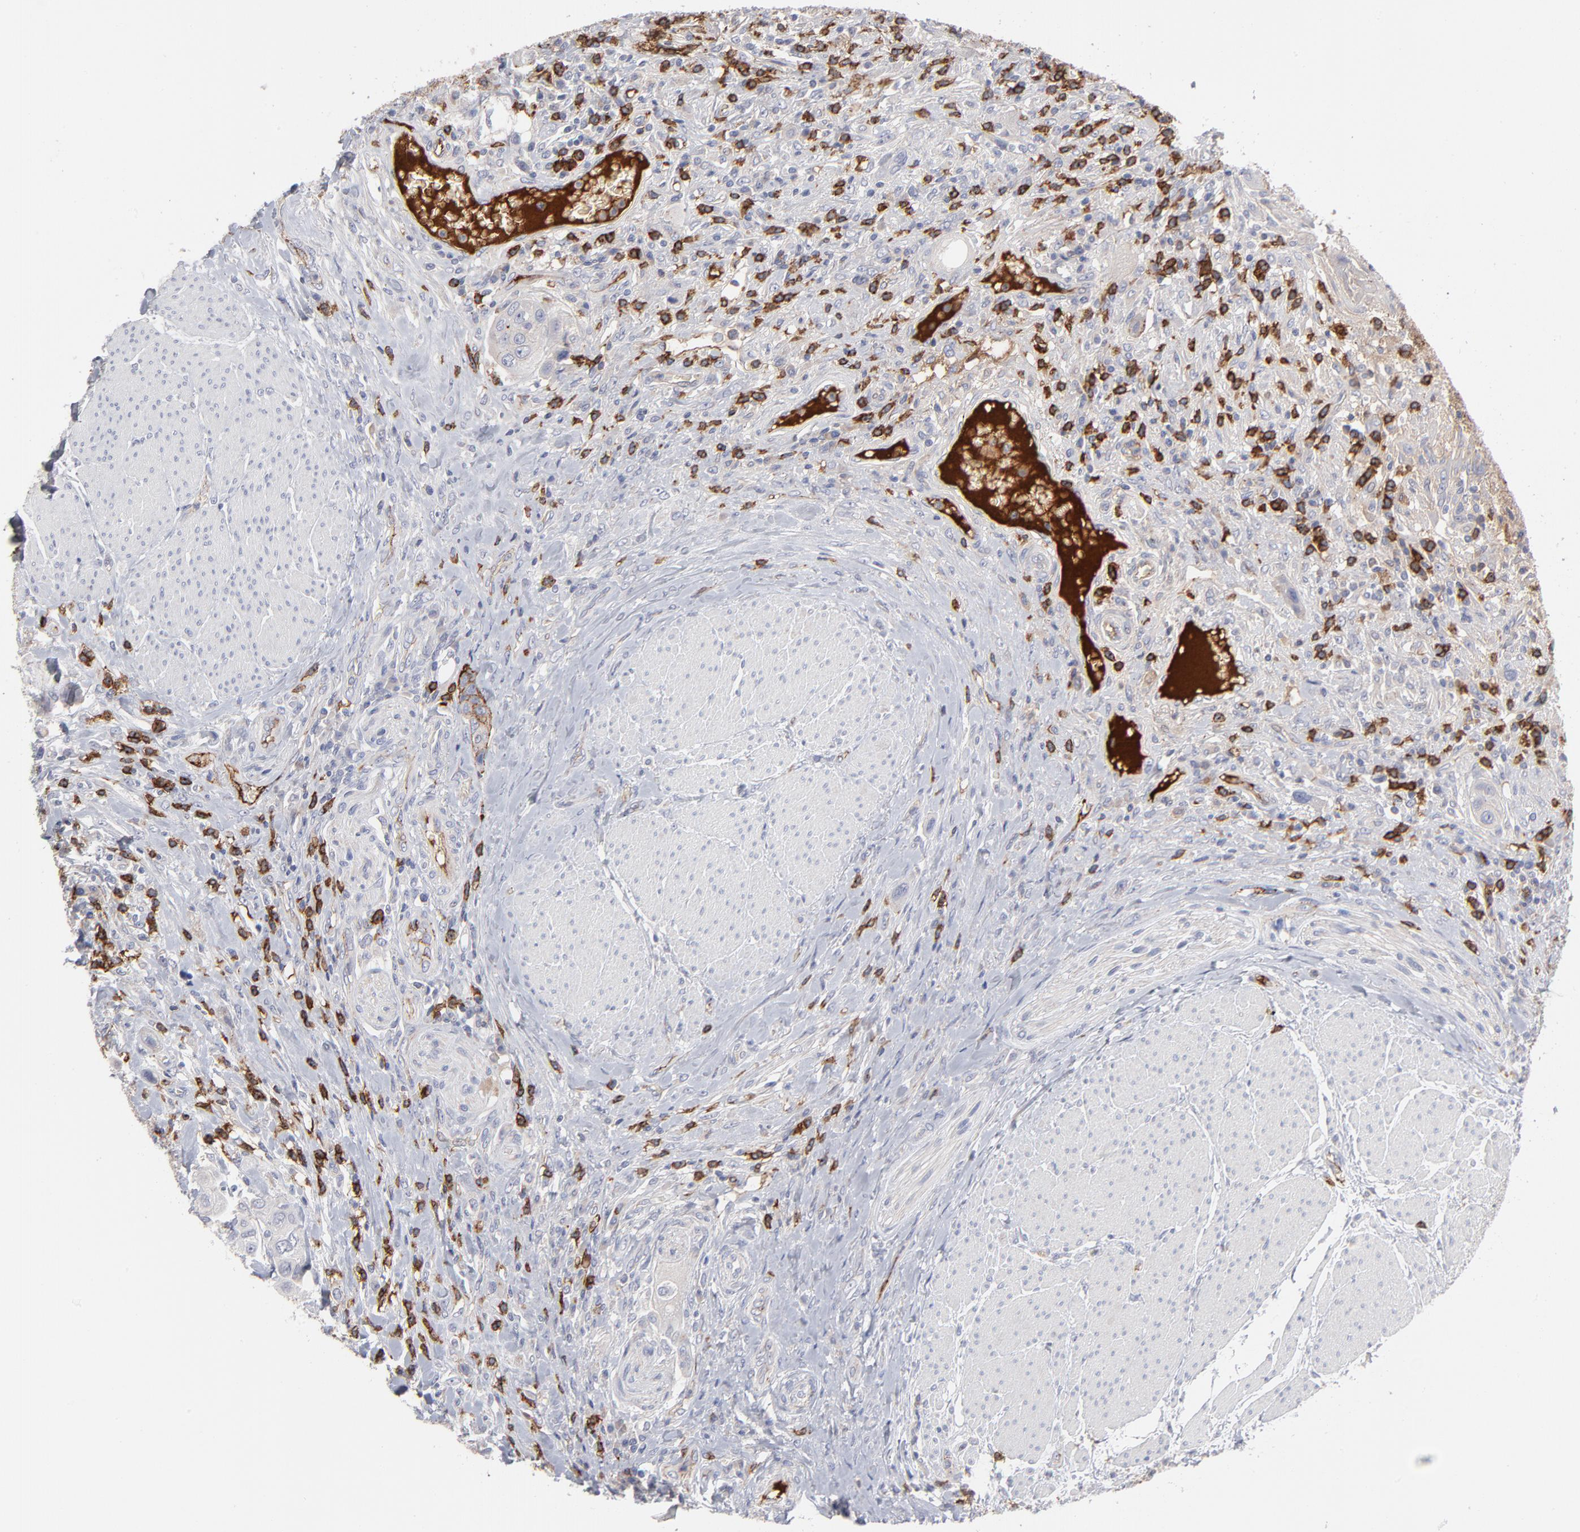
{"staining": {"intensity": "moderate", "quantity": "<25%", "location": "cytoplasmic/membranous"}, "tissue": "urothelial cancer", "cell_type": "Tumor cells", "image_type": "cancer", "snomed": [{"axis": "morphology", "description": "Urothelial carcinoma, High grade"}, {"axis": "topography", "description": "Urinary bladder"}], "caption": "Moderate cytoplasmic/membranous expression for a protein is appreciated in about <25% of tumor cells of urothelial cancer using immunohistochemistry.", "gene": "CCR3", "patient": {"sex": "male", "age": 50}}